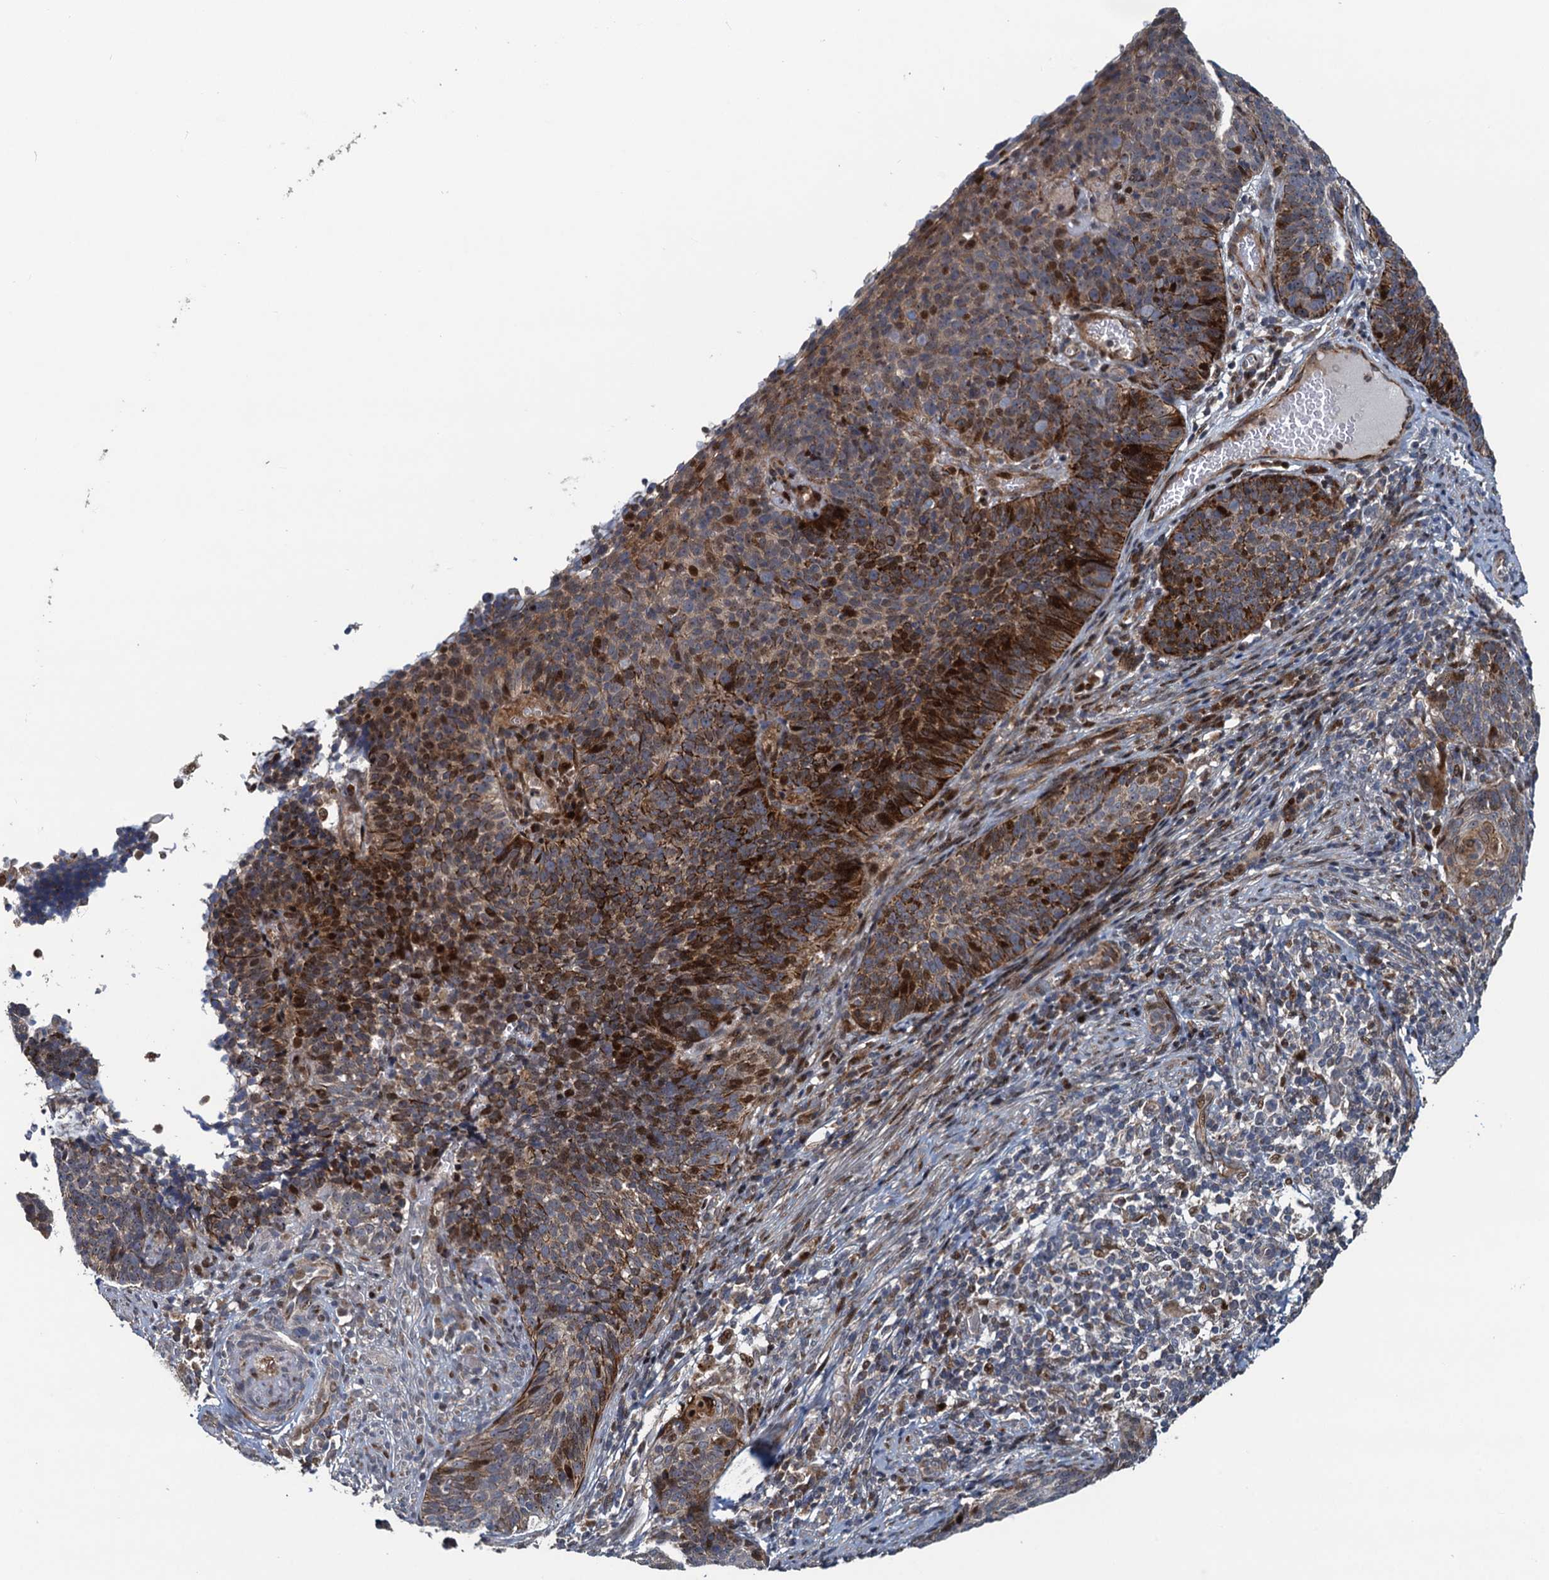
{"staining": {"intensity": "moderate", "quantity": ">75%", "location": "cytoplasmic/membranous,nuclear"}, "tissue": "cervical cancer", "cell_type": "Tumor cells", "image_type": "cancer", "snomed": [{"axis": "morphology", "description": "Normal tissue, NOS"}, {"axis": "morphology", "description": "Squamous cell carcinoma, NOS"}, {"axis": "topography", "description": "Cervix"}], "caption": "The image shows a brown stain indicating the presence of a protein in the cytoplasmic/membranous and nuclear of tumor cells in squamous cell carcinoma (cervical). (Stains: DAB in brown, nuclei in blue, Microscopy: brightfield microscopy at high magnification).", "gene": "ATOSA", "patient": {"sex": "female", "age": 39}}